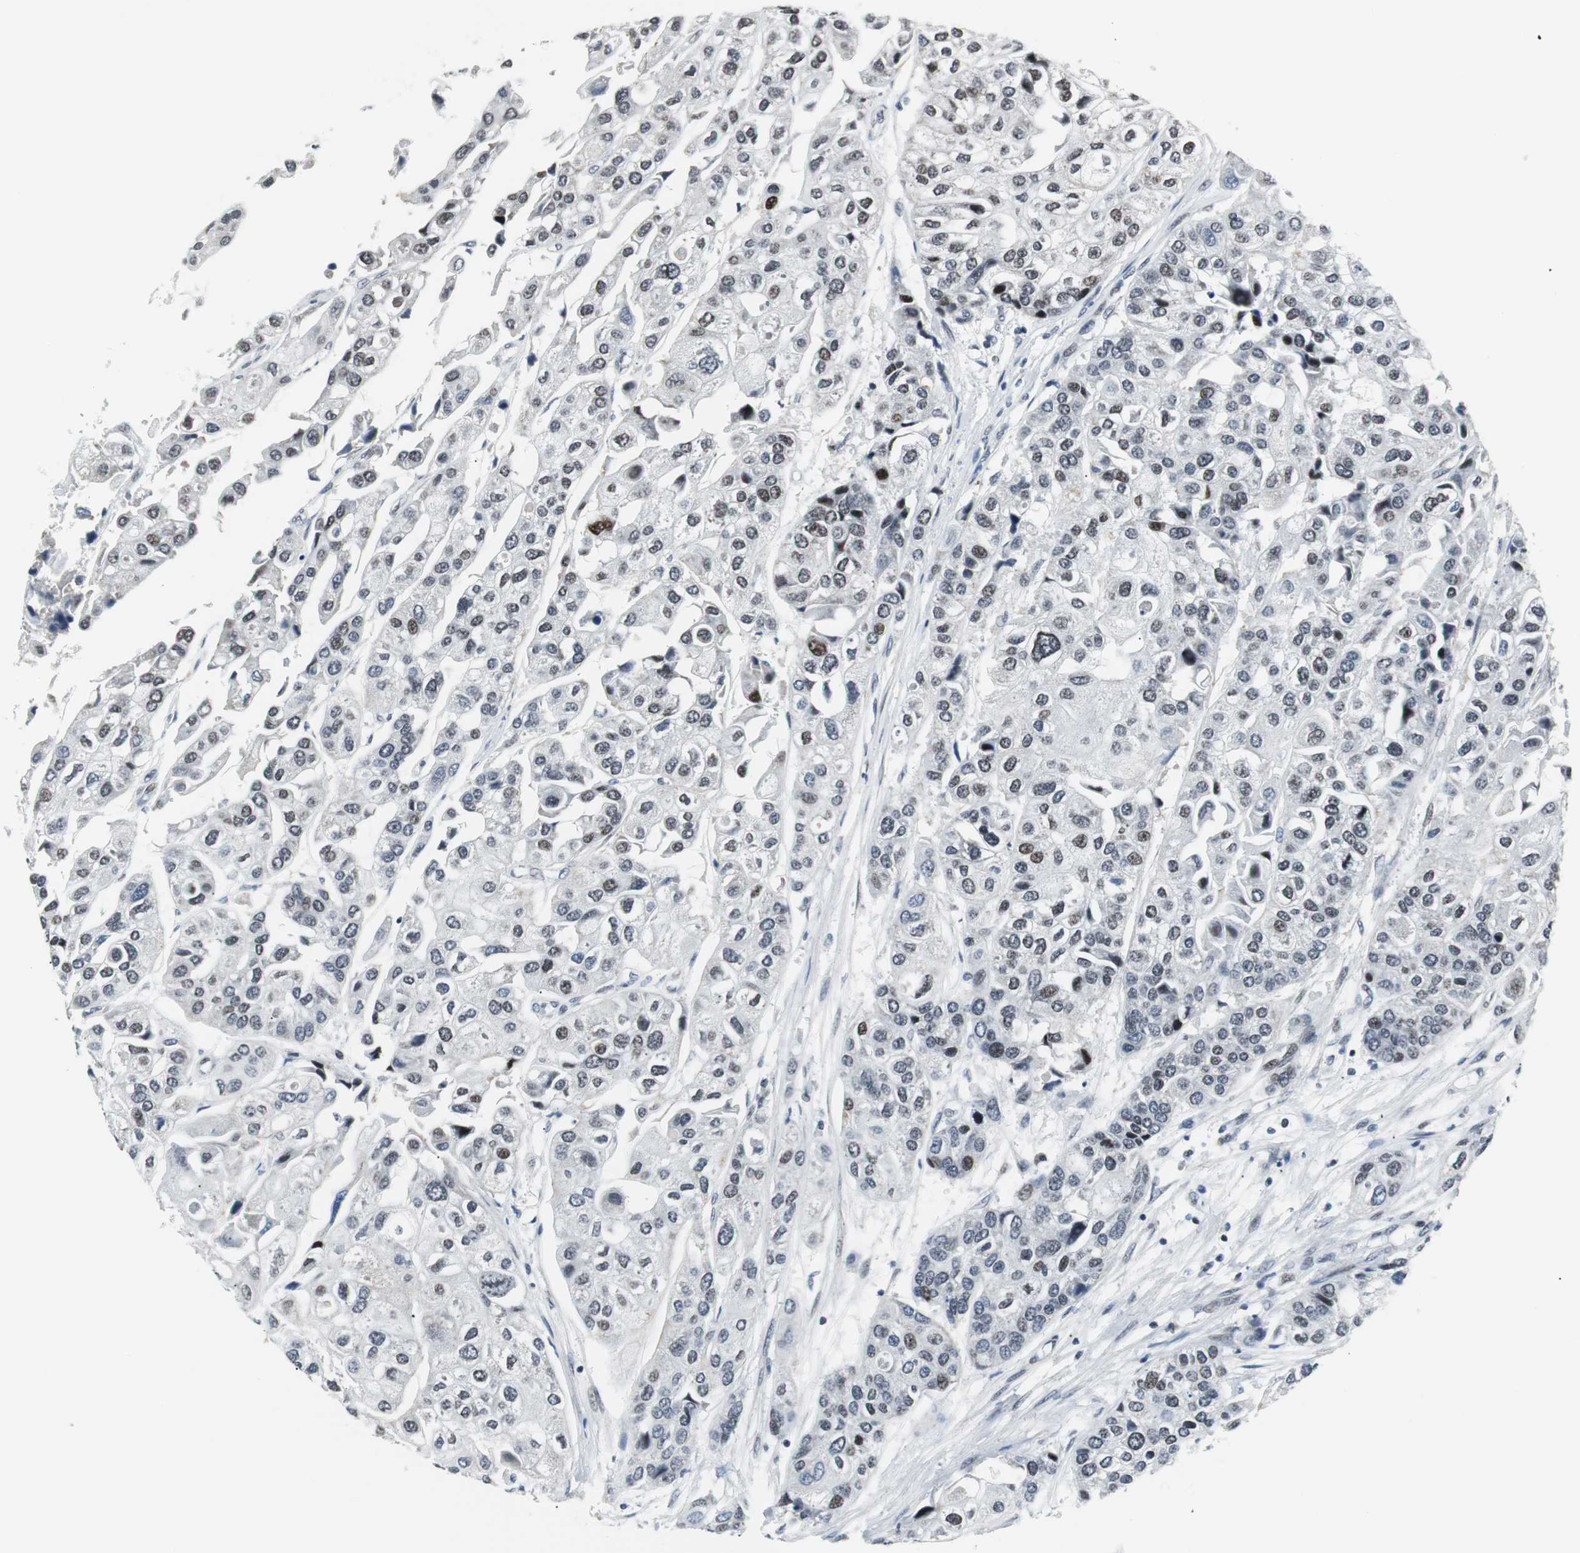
{"staining": {"intensity": "weak", "quantity": "25%-75%", "location": "nuclear"}, "tissue": "urothelial cancer", "cell_type": "Tumor cells", "image_type": "cancer", "snomed": [{"axis": "morphology", "description": "Urothelial carcinoma, High grade"}, {"axis": "topography", "description": "Urinary bladder"}], "caption": "An immunohistochemistry photomicrograph of tumor tissue is shown. Protein staining in brown highlights weak nuclear positivity in high-grade urothelial carcinoma within tumor cells.", "gene": "MTA1", "patient": {"sex": "female", "age": 64}}